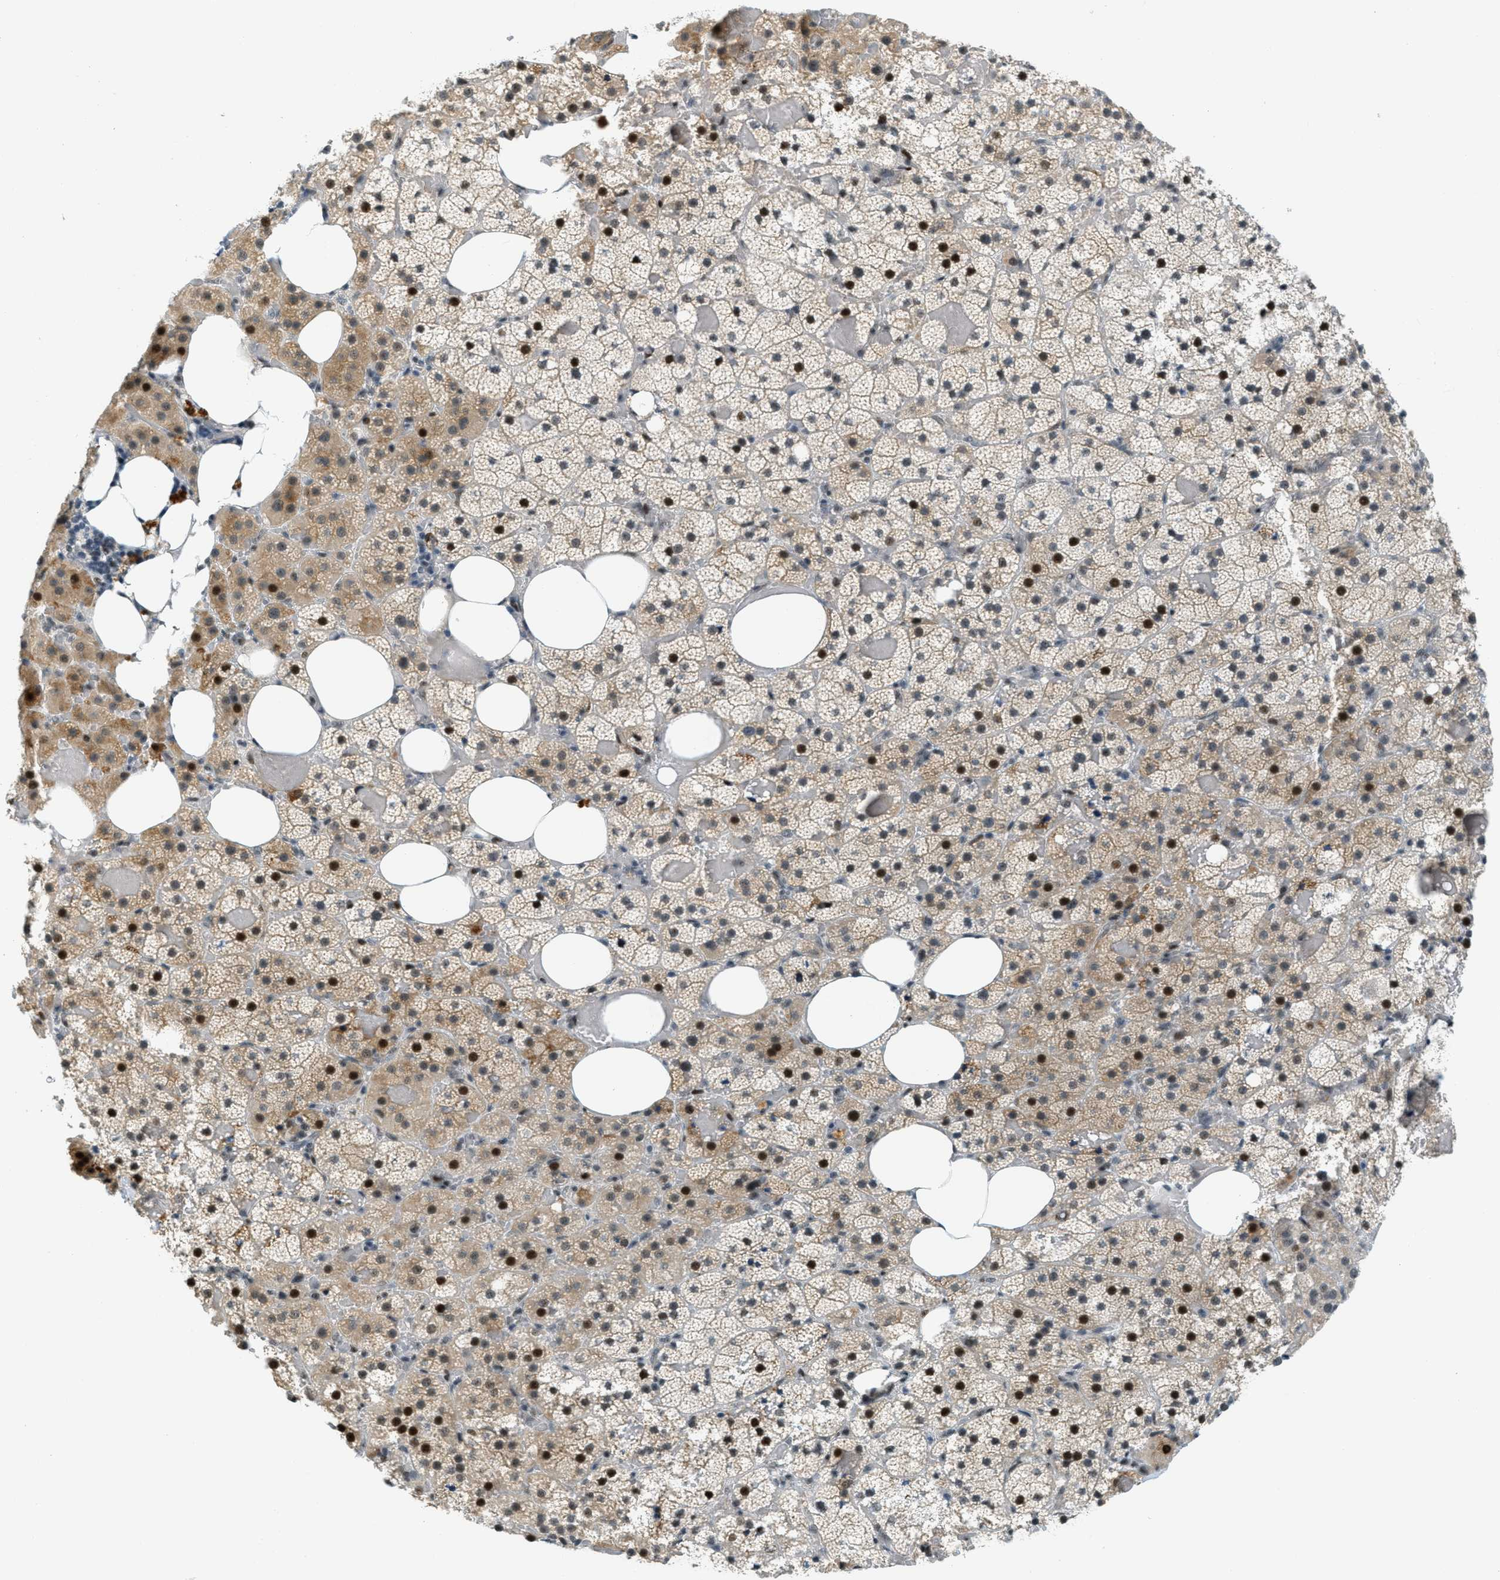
{"staining": {"intensity": "strong", "quantity": "25%-75%", "location": "cytoplasmic/membranous,nuclear"}, "tissue": "adrenal gland", "cell_type": "Glandular cells", "image_type": "normal", "snomed": [{"axis": "morphology", "description": "Normal tissue, NOS"}, {"axis": "topography", "description": "Adrenal gland"}], "caption": "IHC image of unremarkable adrenal gland stained for a protein (brown), which shows high levels of strong cytoplasmic/membranous,nuclear expression in about 25%-75% of glandular cells.", "gene": "ZDHHC23", "patient": {"sex": "female", "age": 59}}